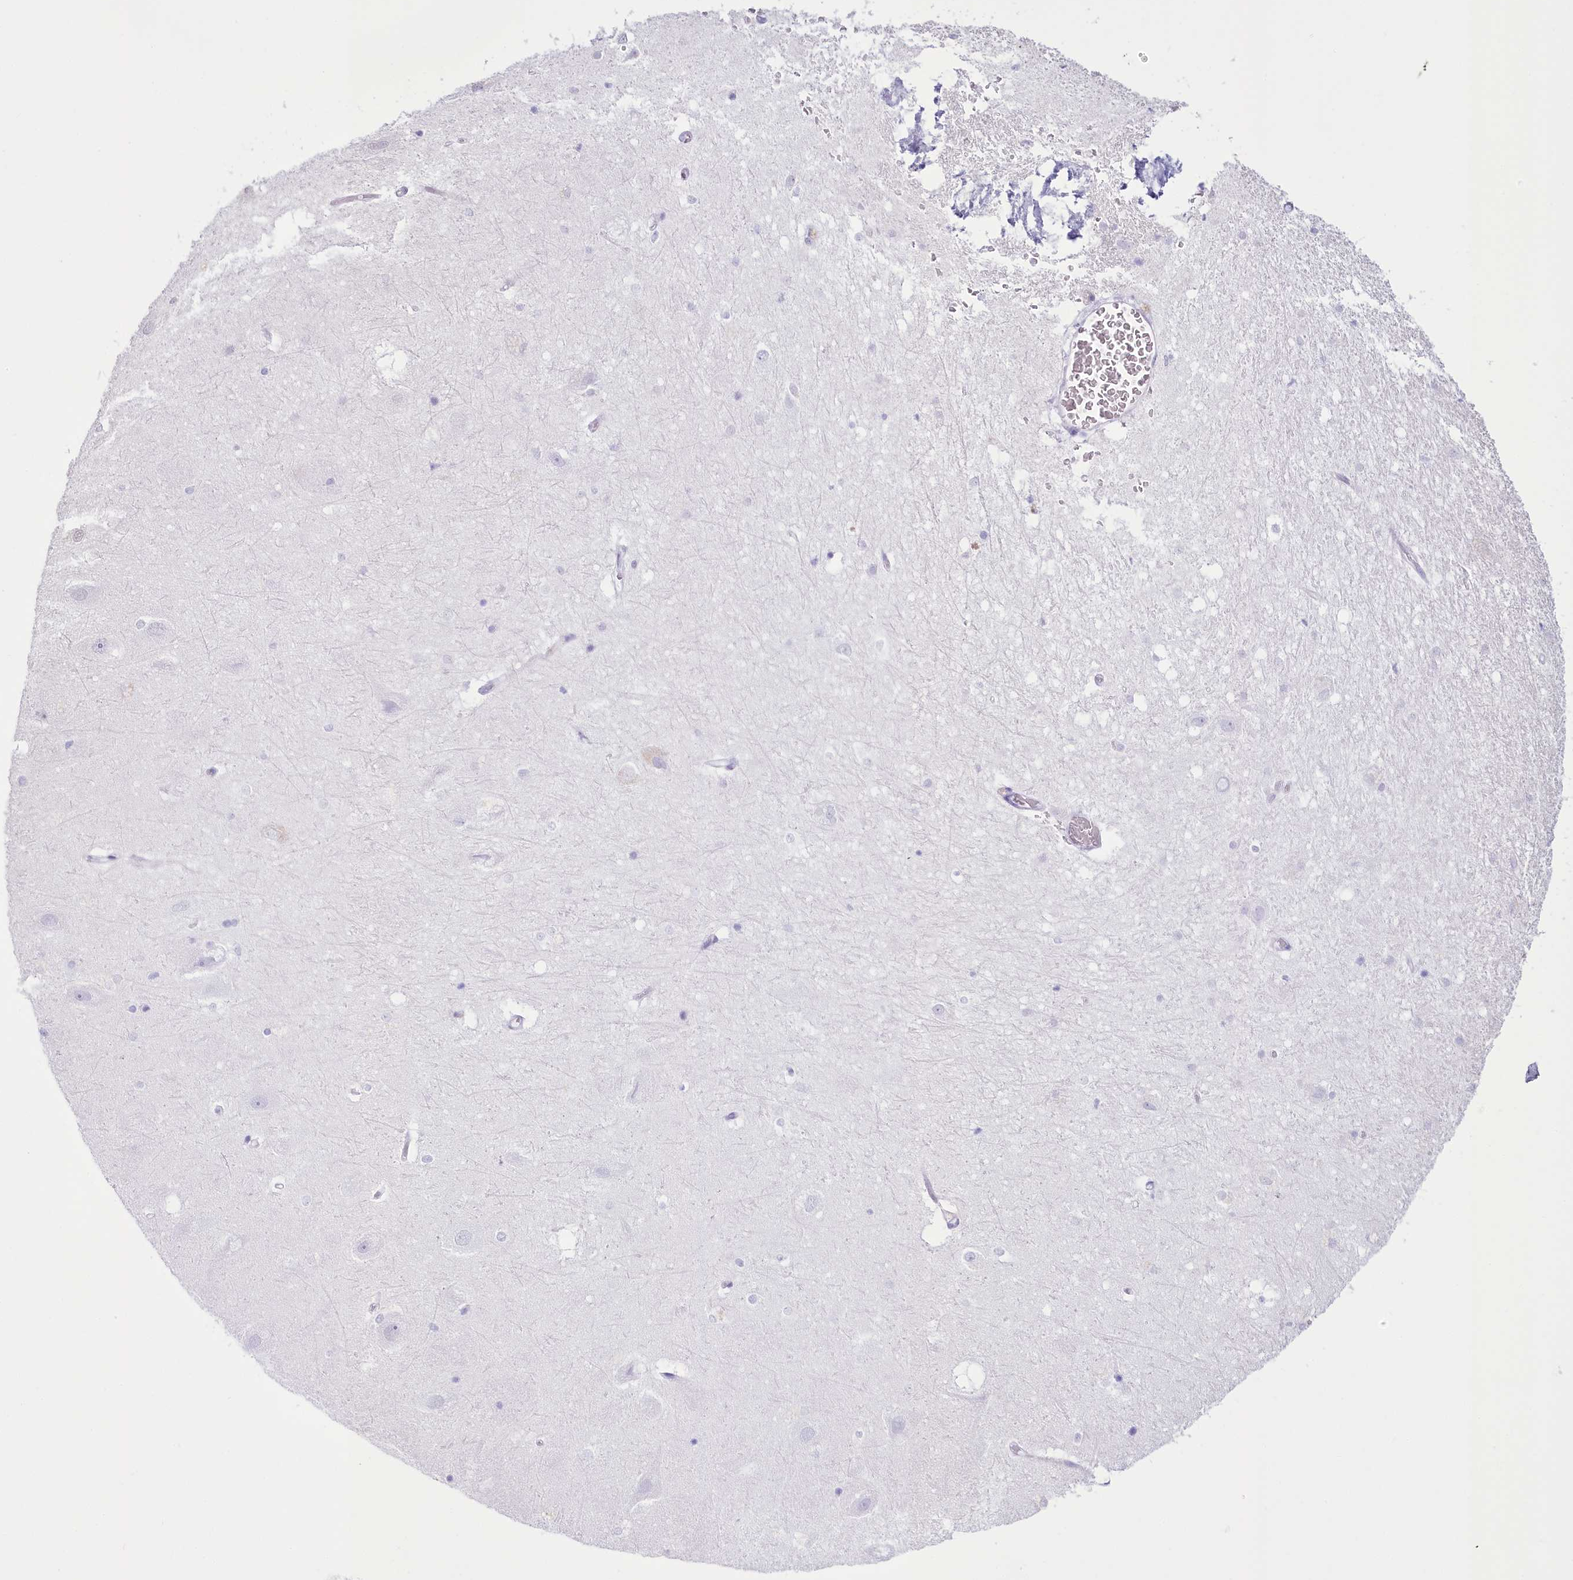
{"staining": {"intensity": "weak", "quantity": "<25%", "location": "cytoplasmic/membranous"}, "tissue": "hippocampus", "cell_type": "Glial cells", "image_type": "normal", "snomed": [{"axis": "morphology", "description": "Normal tissue, NOS"}, {"axis": "topography", "description": "Hippocampus"}], "caption": "IHC of normal hippocampus displays no staining in glial cells.", "gene": "NCKAP5", "patient": {"sex": "female", "age": 52}}